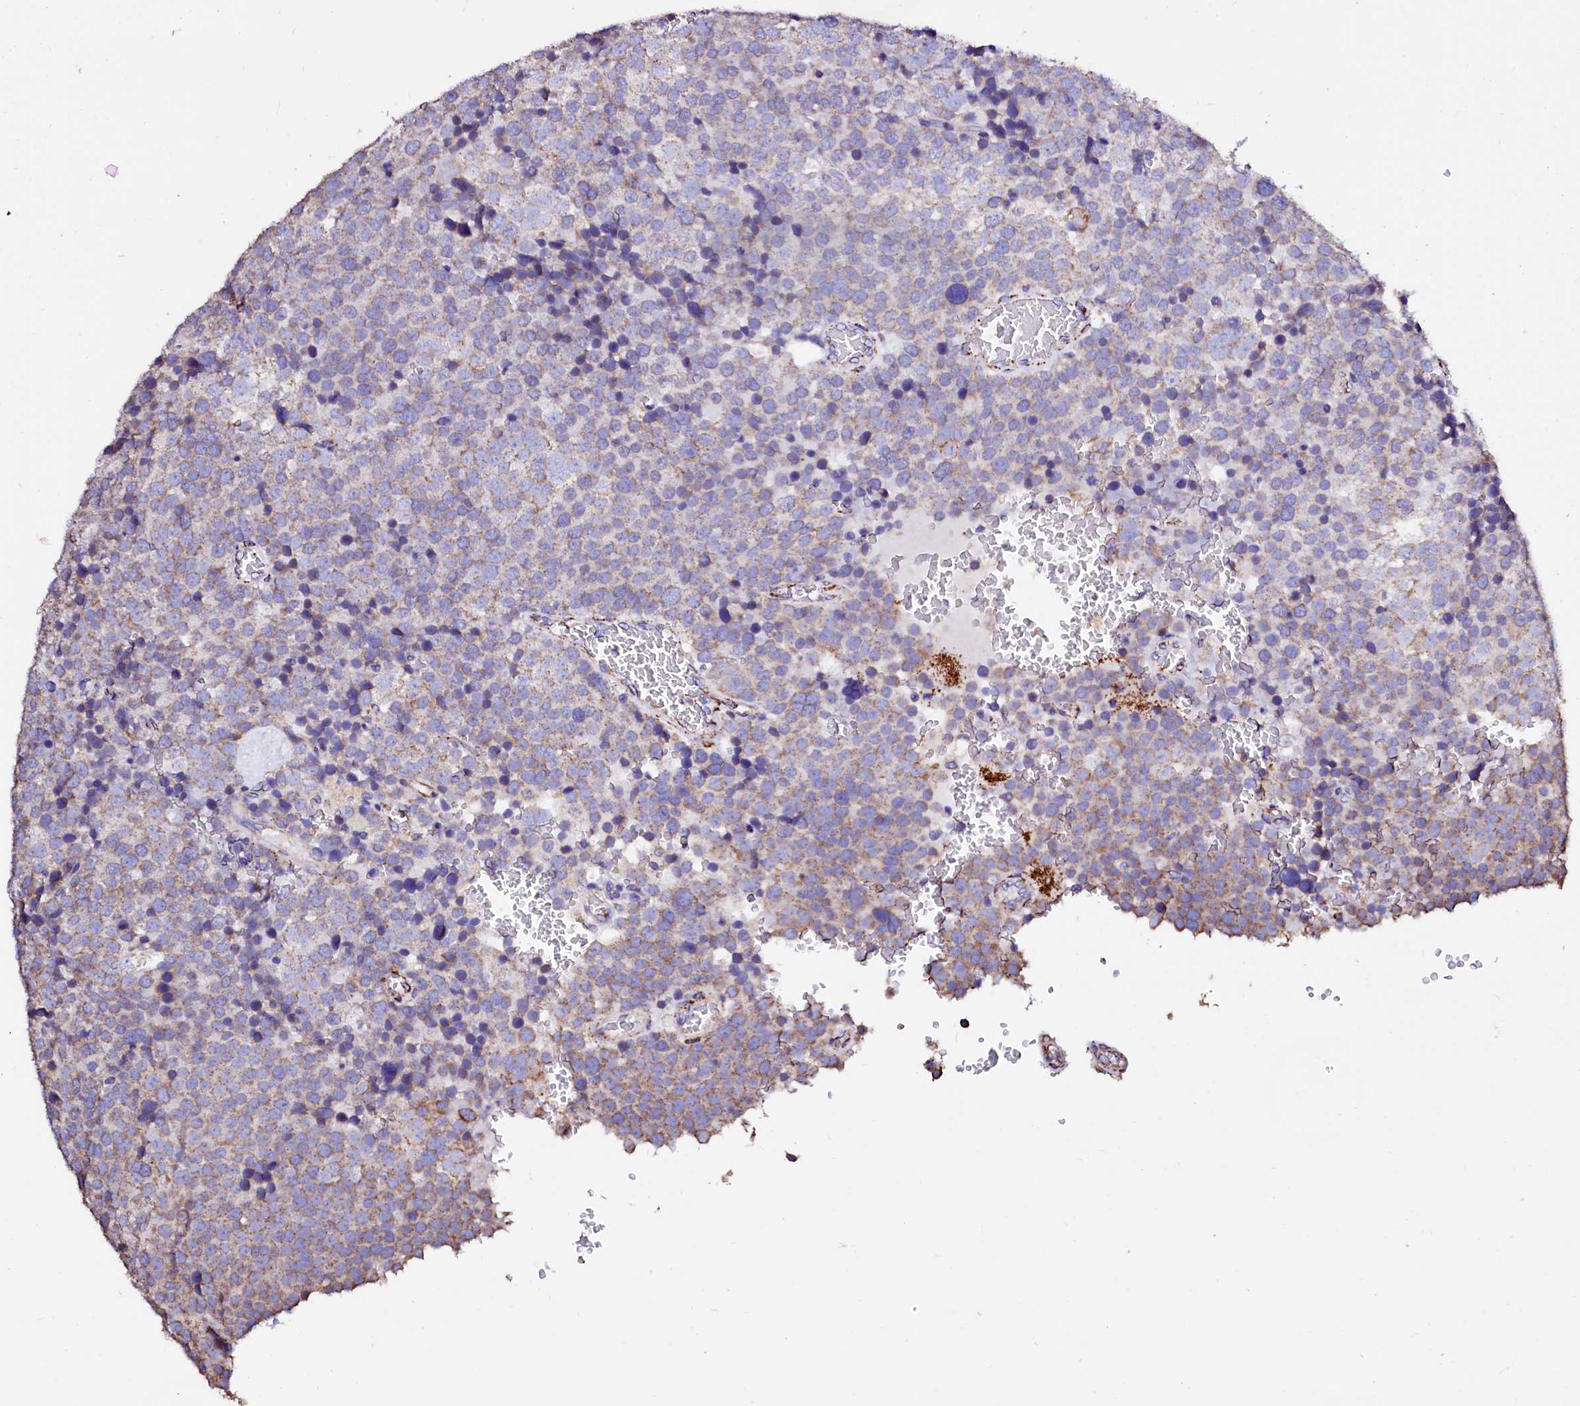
{"staining": {"intensity": "moderate", "quantity": "<25%", "location": "cytoplasmic/membranous"}, "tissue": "testis cancer", "cell_type": "Tumor cells", "image_type": "cancer", "snomed": [{"axis": "morphology", "description": "Seminoma, NOS"}, {"axis": "topography", "description": "Testis"}], "caption": "A low amount of moderate cytoplasmic/membranous positivity is seen in approximately <25% of tumor cells in seminoma (testis) tissue. The staining was performed using DAB to visualize the protein expression in brown, while the nuclei were stained in blue with hematoxylin (Magnification: 20x).", "gene": "MAOB", "patient": {"sex": "male", "age": 71}}